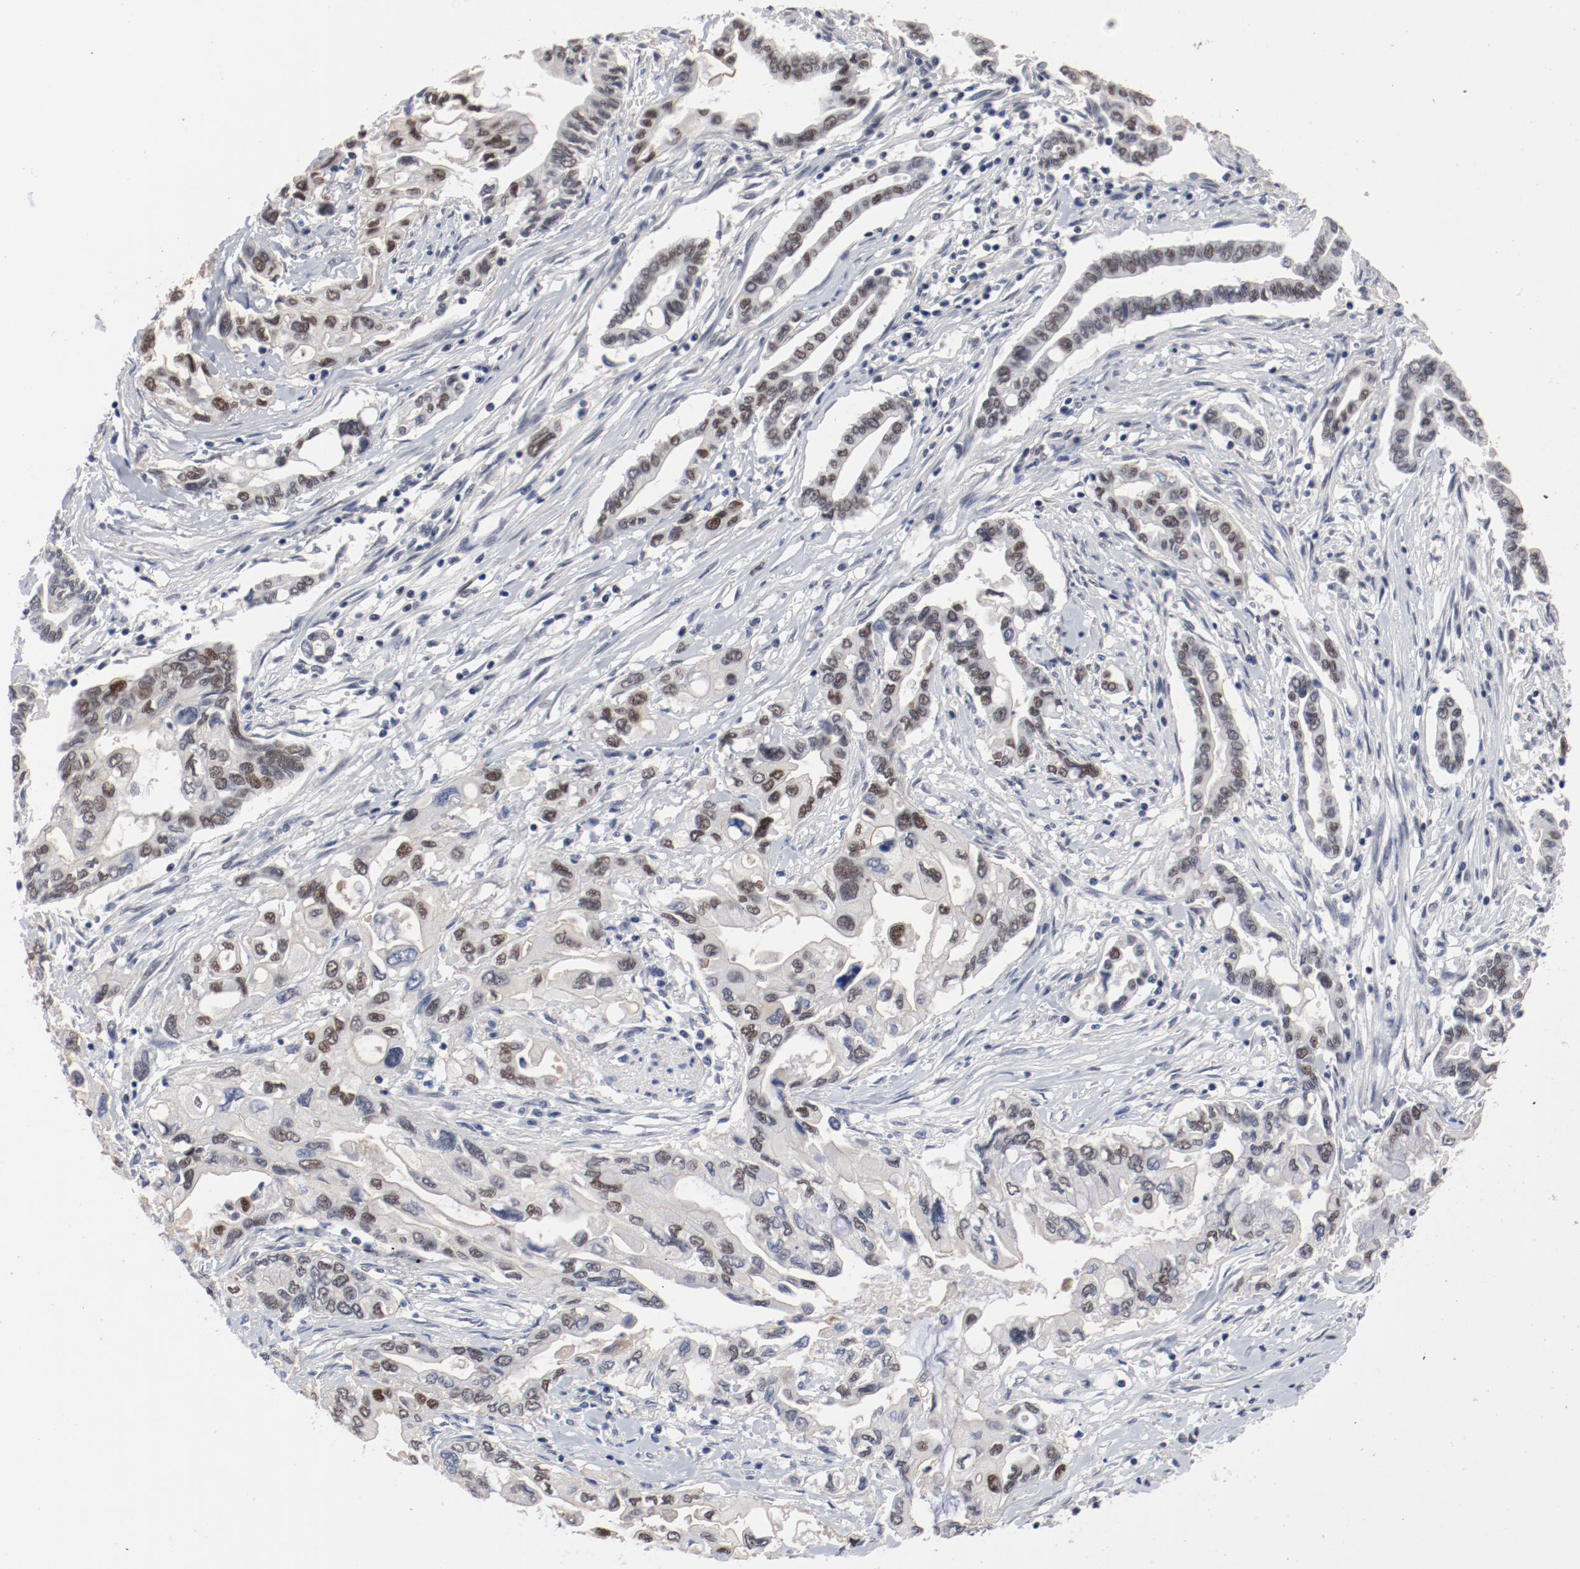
{"staining": {"intensity": "moderate", "quantity": "25%-75%", "location": "nuclear"}, "tissue": "pancreatic cancer", "cell_type": "Tumor cells", "image_type": "cancer", "snomed": [{"axis": "morphology", "description": "Adenocarcinoma, NOS"}, {"axis": "topography", "description": "Pancreas"}], "caption": "Approximately 25%-75% of tumor cells in pancreatic cancer (adenocarcinoma) exhibit moderate nuclear protein expression as visualized by brown immunohistochemical staining.", "gene": "ANKLE2", "patient": {"sex": "female", "age": 57}}